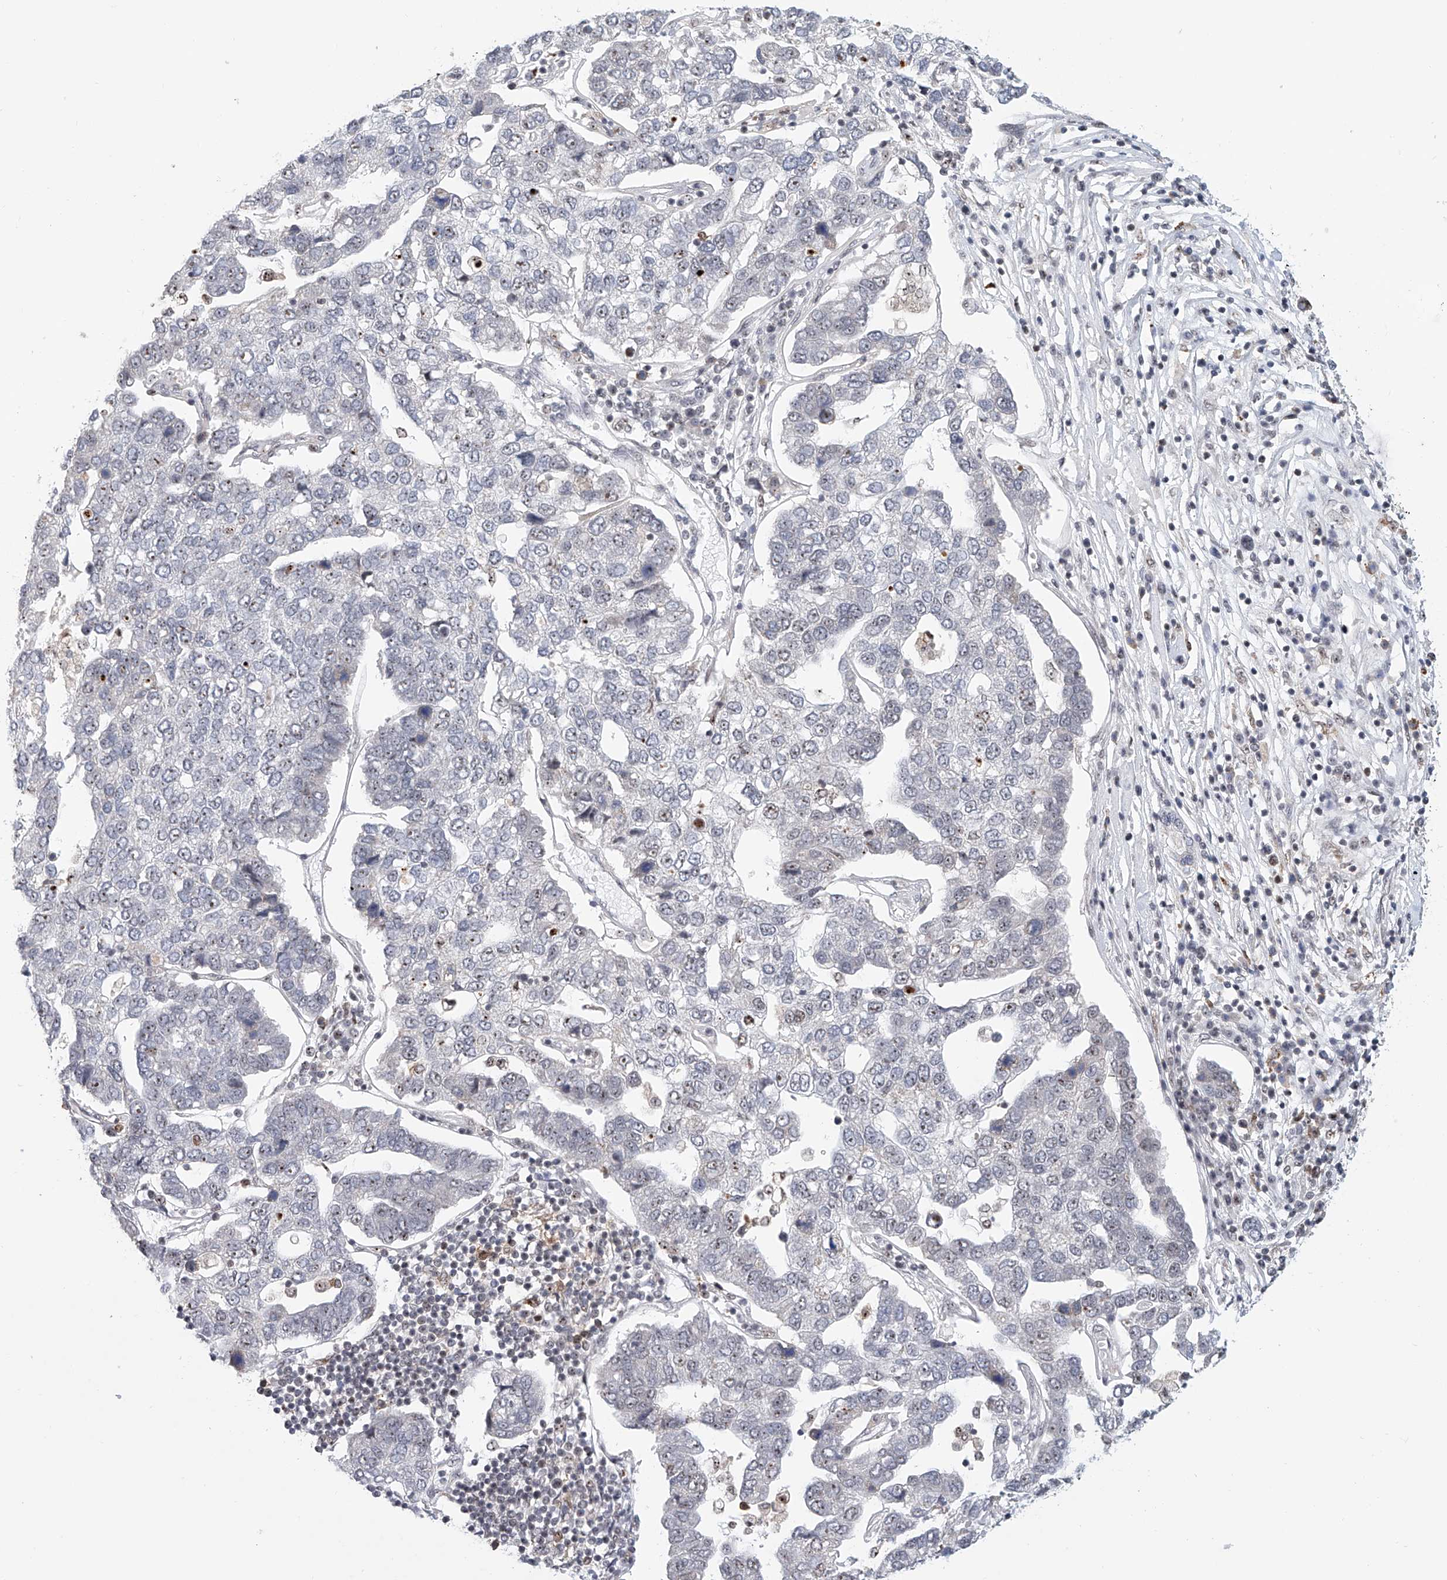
{"staining": {"intensity": "negative", "quantity": "none", "location": "none"}, "tissue": "pancreatic cancer", "cell_type": "Tumor cells", "image_type": "cancer", "snomed": [{"axis": "morphology", "description": "Adenocarcinoma, NOS"}, {"axis": "topography", "description": "Pancreas"}], "caption": "Tumor cells are negative for protein expression in human adenocarcinoma (pancreatic). (DAB immunohistochemistry with hematoxylin counter stain).", "gene": "PRUNE2", "patient": {"sex": "female", "age": 61}}